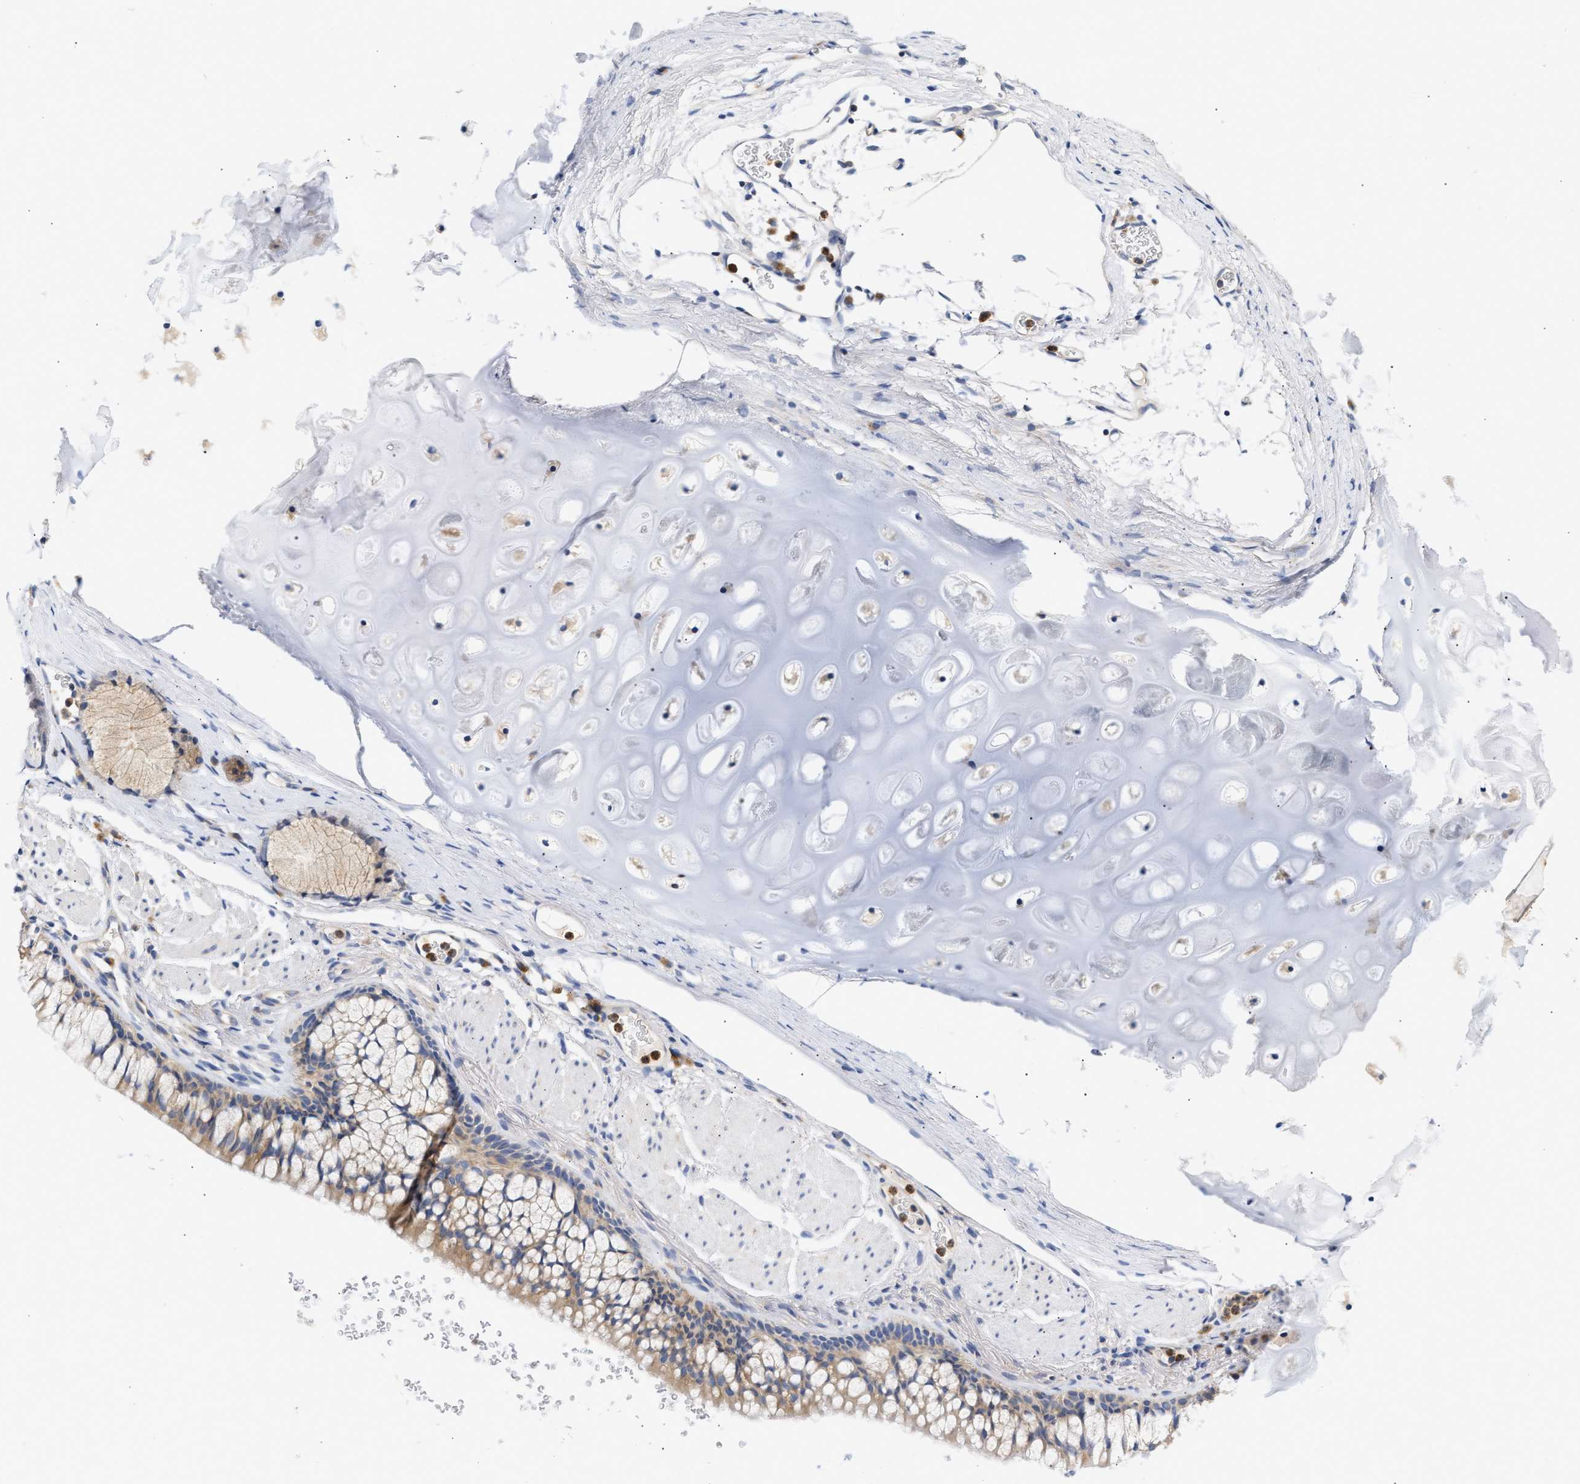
{"staining": {"intensity": "weak", "quantity": ">75%", "location": "cytoplasmic/membranous"}, "tissue": "bronchus", "cell_type": "Respiratory epithelial cells", "image_type": "normal", "snomed": [{"axis": "morphology", "description": "Normal tissue, NOS"}, {"axis": "topography", "description": "Cartilage tissue"}, {"axis": "topography", "description": "Bronchus"}], "caption": "A low amount of weak cytoplasmic/membranous staining is seen in about >75% of respiratory epithelial cells in normal bronchus.", "gene": "TRIM50", "patient": {"sex": "female", "age": 53}}